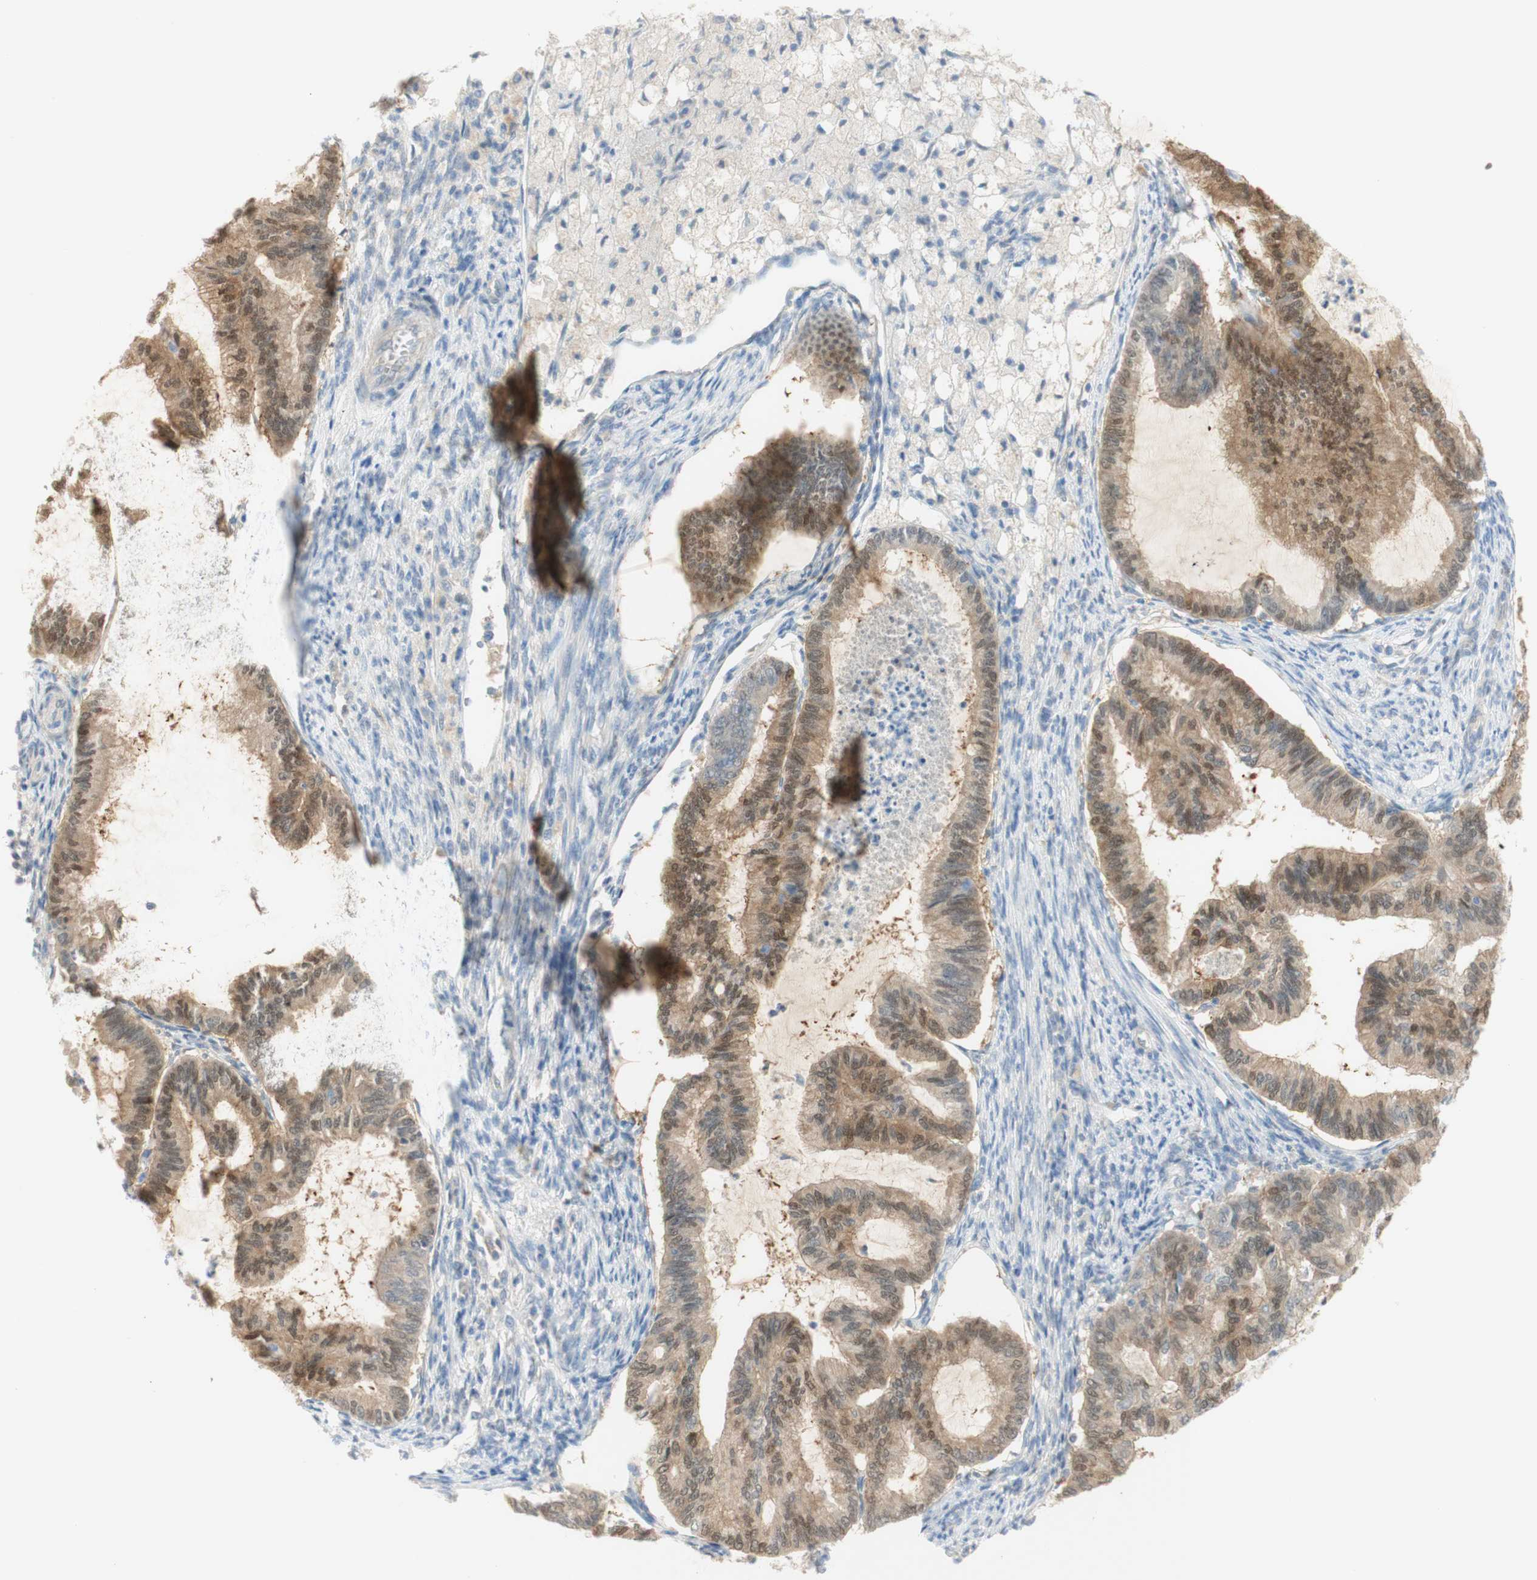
{"staining": {"intensity": "weak", "quantity": ">75%", "location": "cytoplasmic/membranous,nuclear"}, "tissue": "cervical cancer", "cell_type": "Tumor cells", "image_type": "cancer", "snomed": [{"axis": "morphology", "description": "Normal tissue, NOS"}, {"axis": "morphology", "description": "Adenocarcinoma, NOS"}, {"axis": "topography", "description": "Cervix"}, {"axis": "topography", "description": "Endometrium"}], "caption": "Immunohistochemistry staining of adenocarcinoma (cervical), which reveals low levels of weak cytoplasmic/membranous and nuclear staining in about >75% of tumor cells indicating weak cytoplasmic/membranous and nuclear protein positivity. The staining was performed using DAB (brown) for protein detection and nuclei were counterstained in hematoxylin (blue).", "gene": "SELENBP1", "patient": {"sex": "female", "age": 86}}